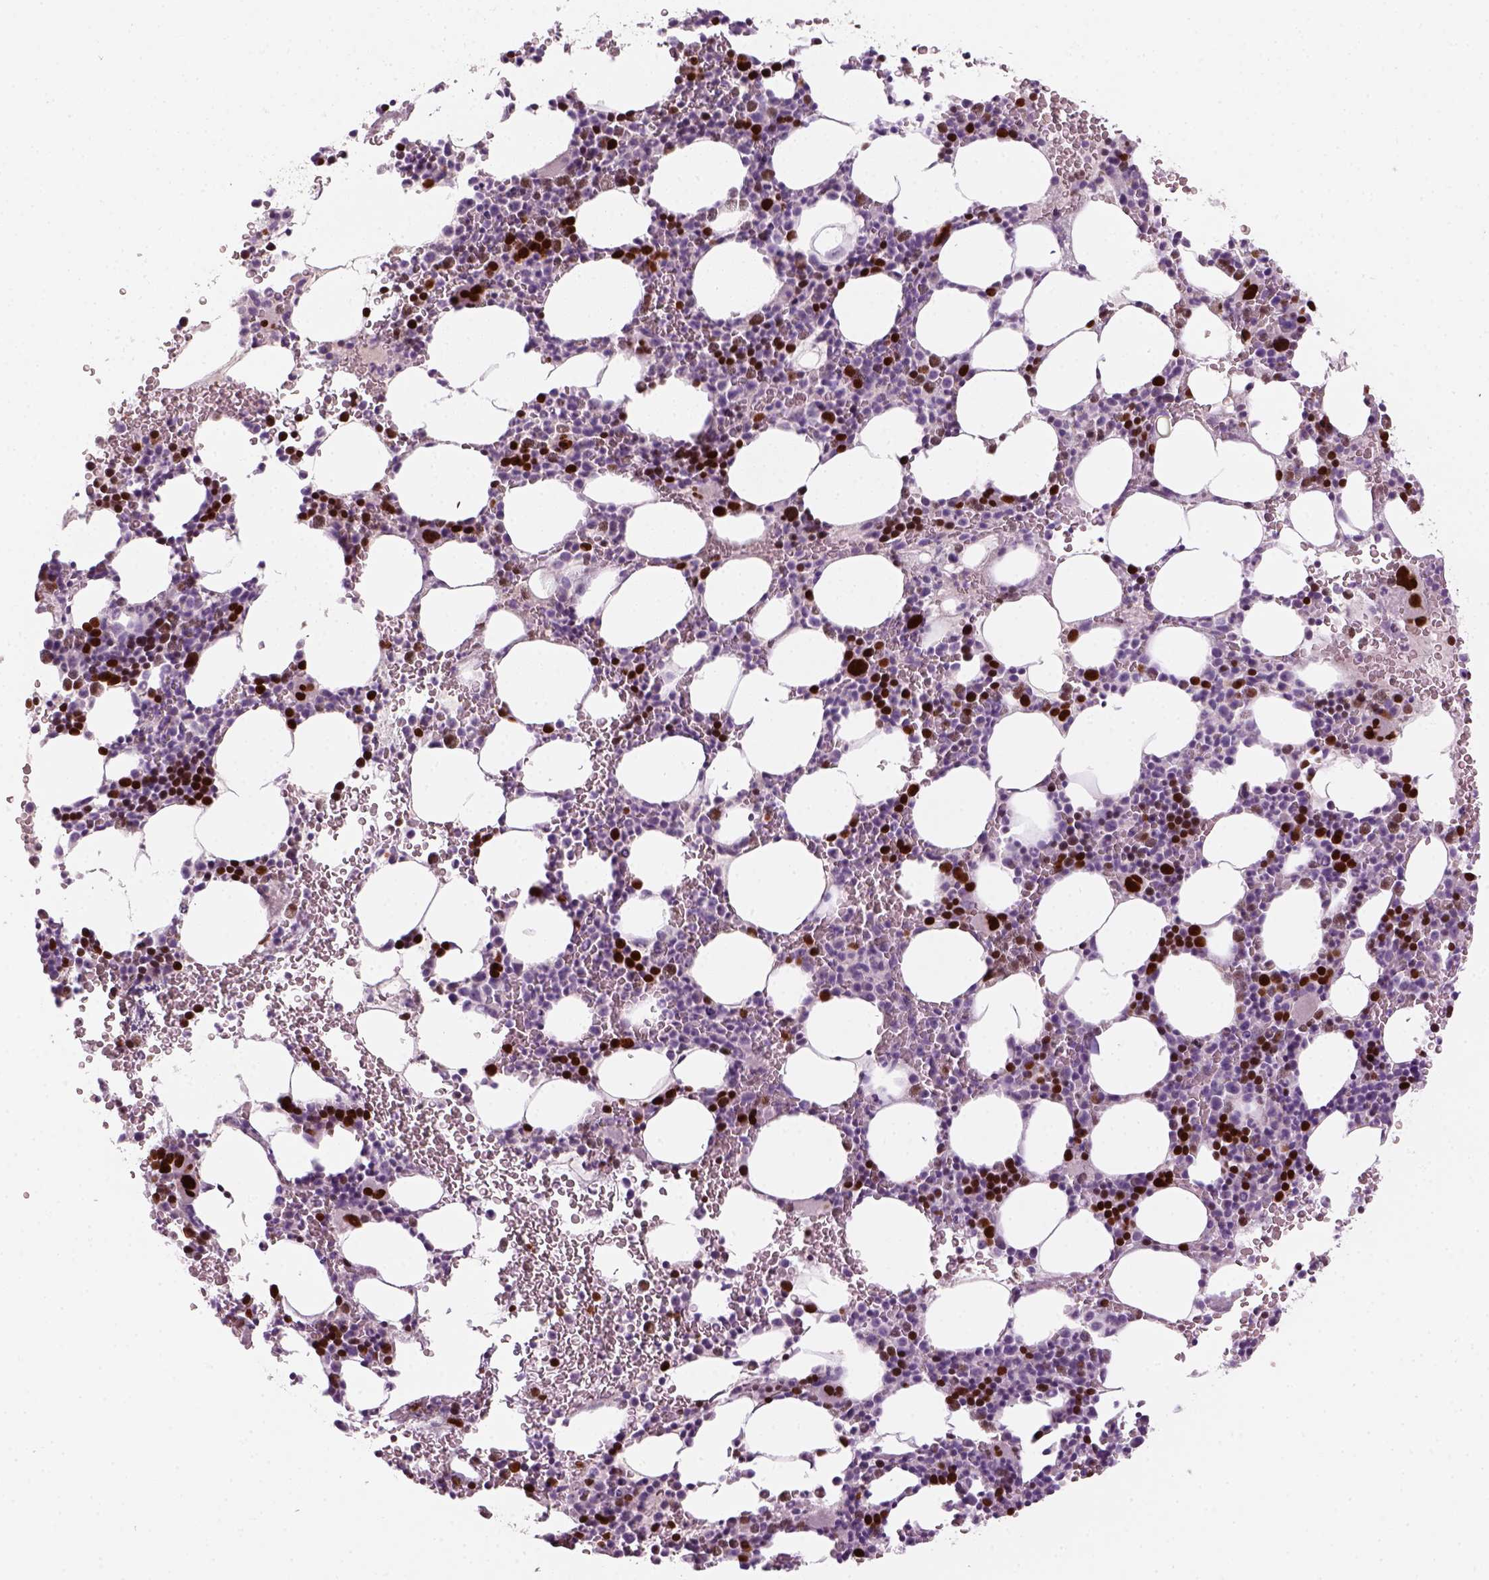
{"staining": {"intensity": "strong", "quantity": "25%-75%", "location": "nuclear"}, "tissue": "bone marrow", "cell_type": "Hematopoietic cells", "image_type": "normal", "snomed": [{"axis": "morphology", "description": "Normal tissue, NOS"}, {"axis": "topography", "description": "Bone marrow"}], "caption": "Protein staining of benign bone marrow displays strong nuclear positivity in about 25%-75% of hematopoietic cells. (Stains: DAB in brown, nuclei in blue, Microscopy: brightfield microscopy at high magnification).", "gene": "GFI1B", "patient": {"sex": "male", "age": 82}}